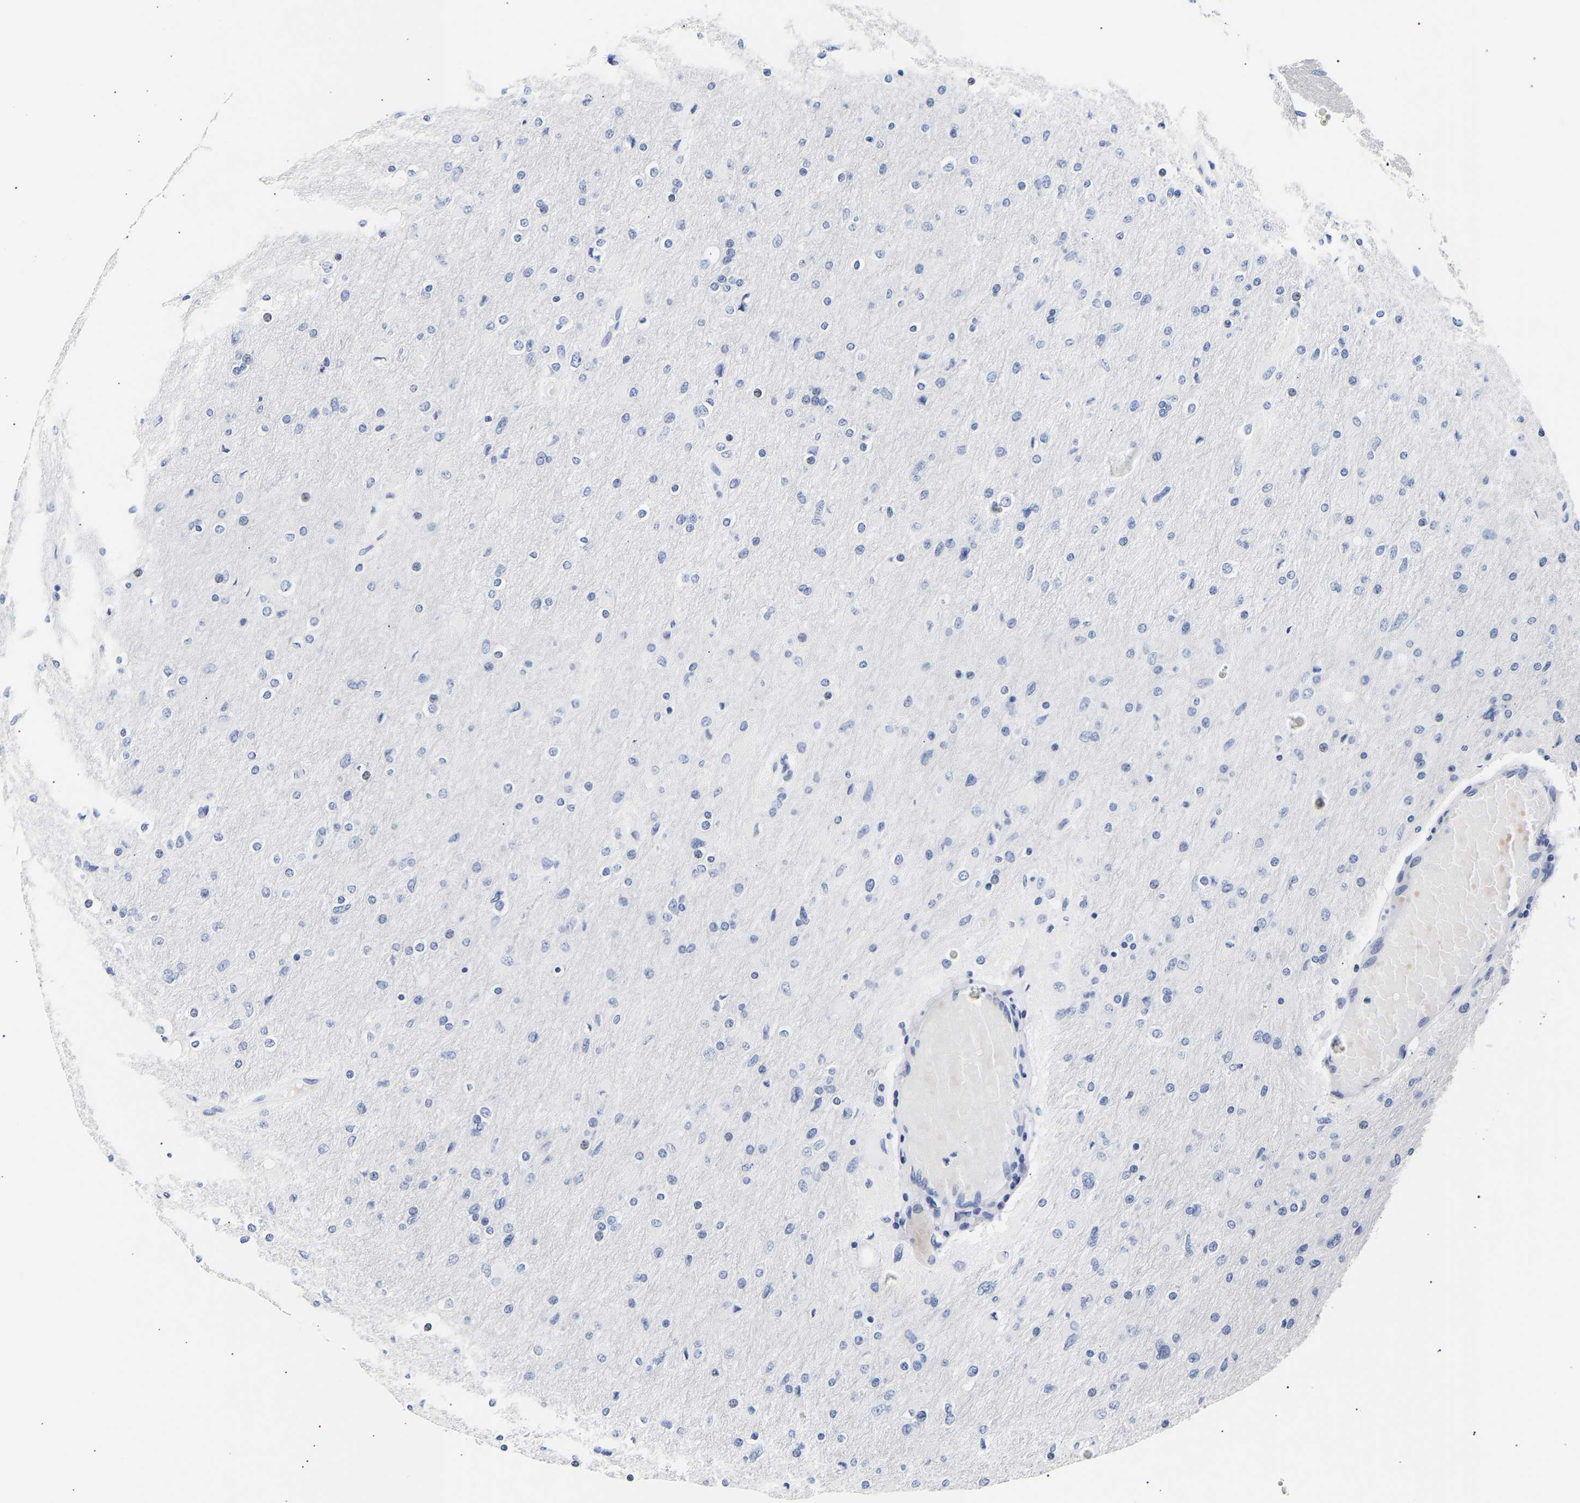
{"staining": {"intensity": "negative", "quantity": "none", "location": "none"}, "tissue": "glioma", "cell_type": "Tumor cells", "image_type": "cancer", "snomed": [{"axis": "morphology", "description": "Glioma, malignant, High grade"}, {"axis": "topography", "description": "Cerebral cortex"}], "caption": "Tumor cells are negative for brown protein staining in glioma.", "gene": "SPINK2", "patient": {"sex": "female", "age": 36}}